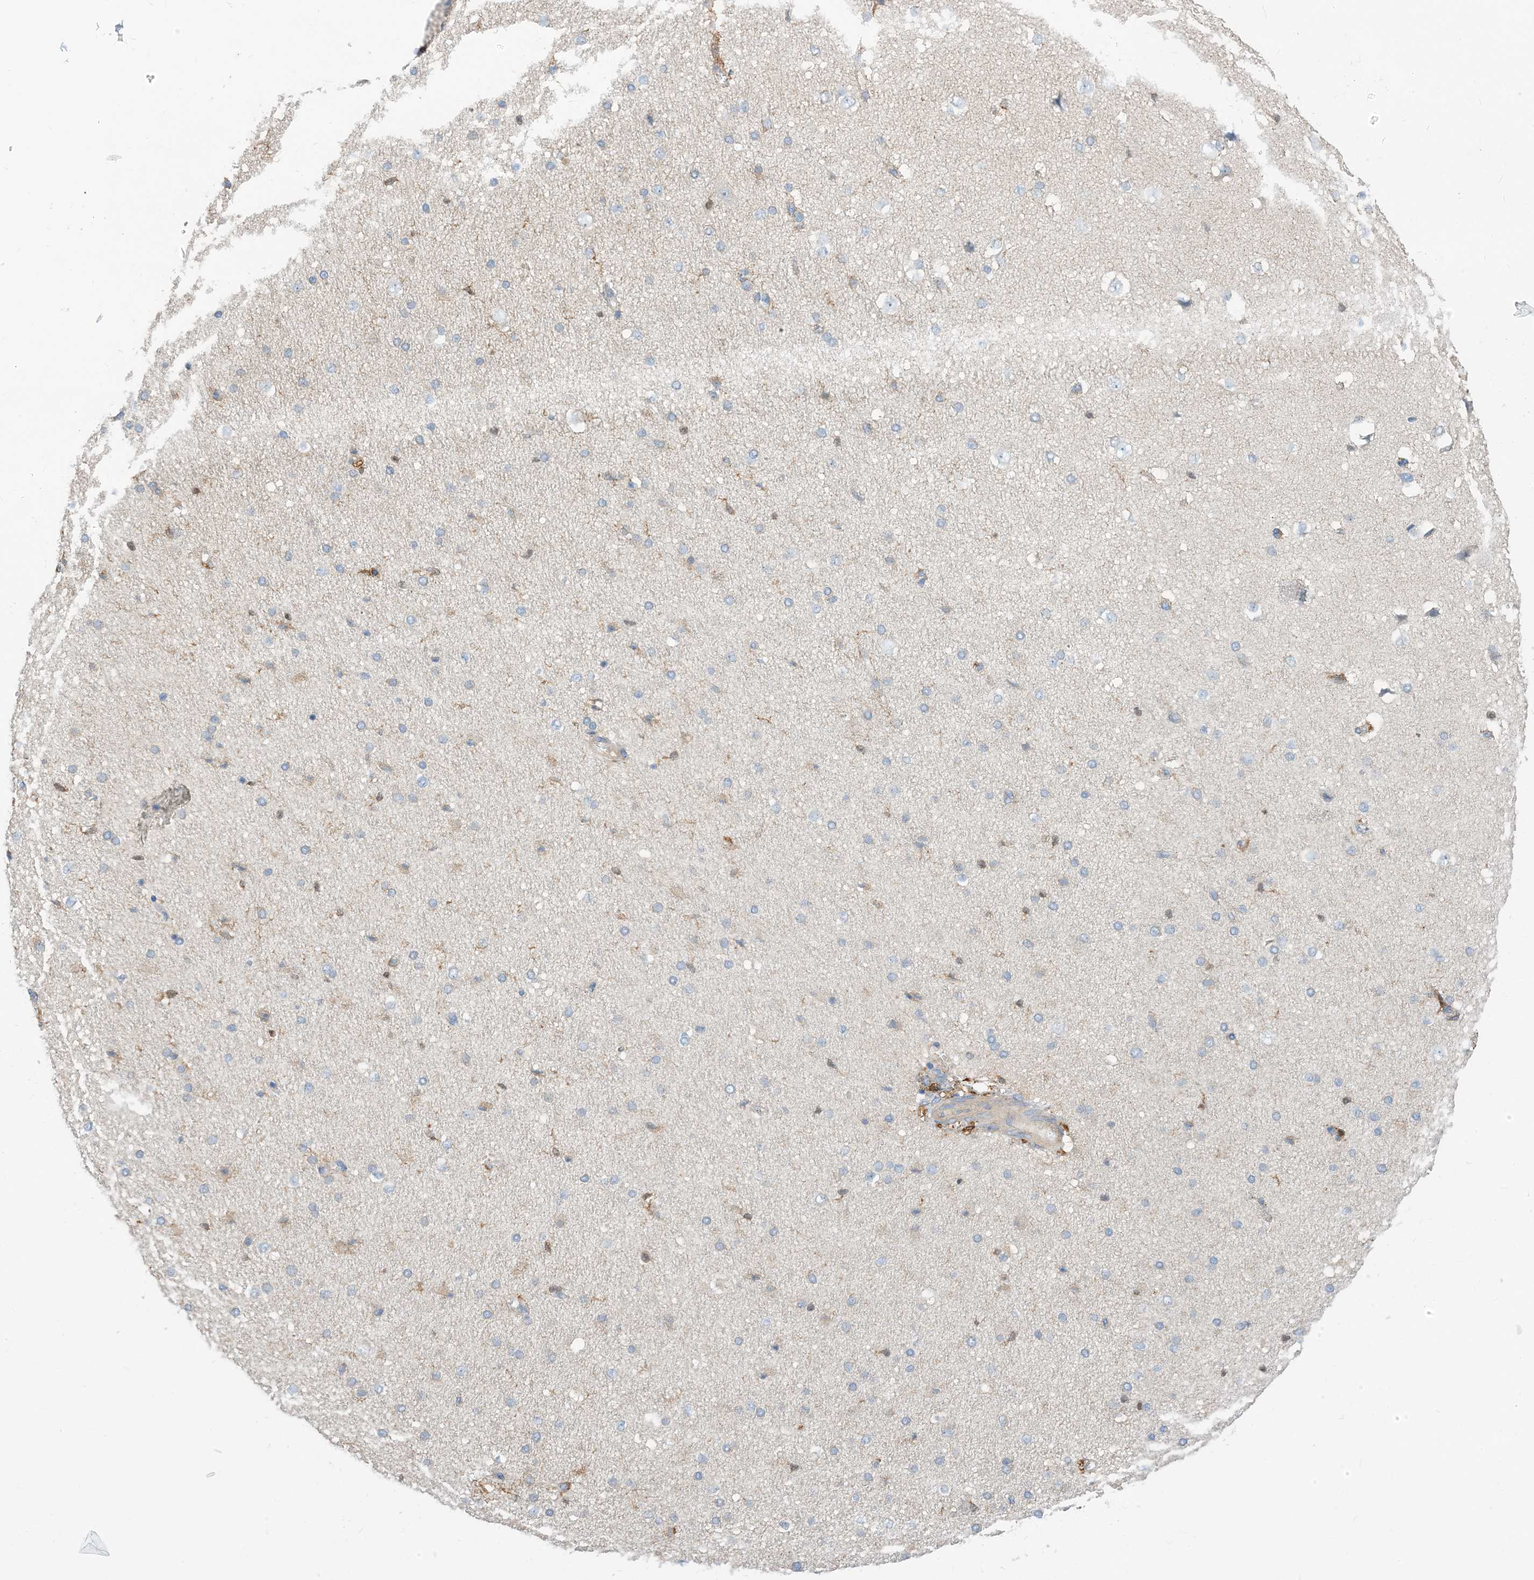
{"staining": {"intensity": "moderate", "quantity": ">75%", "location": "cytoplasmic/membranous"}, "tissue": "cerebral cortex", "cell_type": "Endothelial cells", "image_type": "normal", "snomed": [{"axis": "morphology", "description": "Normal tissue, NOS"}, {"axis": "morphology", "description": "Developmental malformation"}, {"axis": "topography", "description": "Cerebral cortex"}], "caption": "The micrograph reveals staining of normal cerebral cortex, revealing moderate cytoplasmic/membranous protein expression (brown color) within endothelial cells. Nuclei are stained in blue.", "gene": "NAGK", "patient": {"sex": "female", "age": 30}}